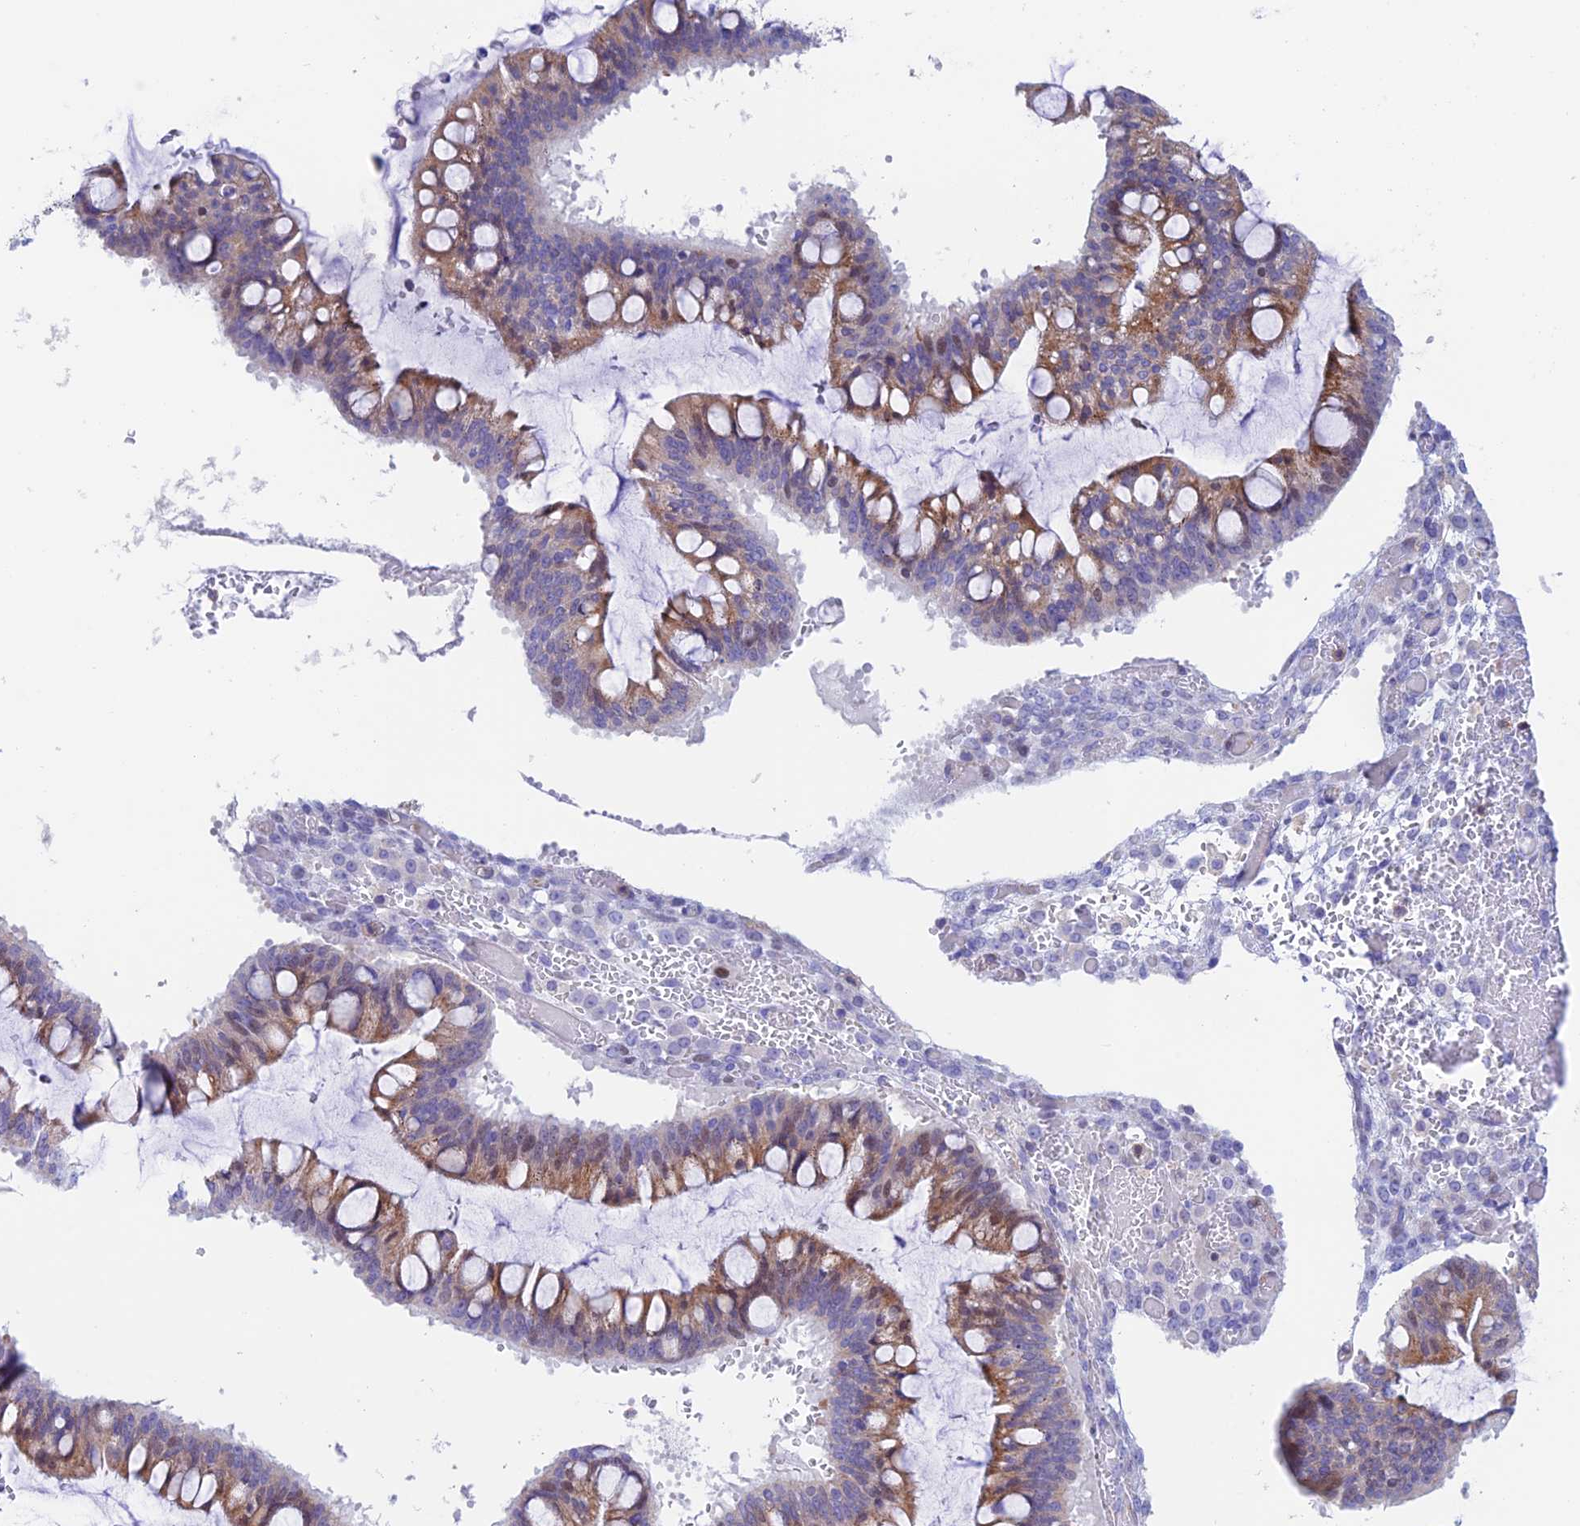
{"staining": {"intensity": "moderate", "quantity": "25%-75%", "location": "cytoplasmic/membranous"}, "tissue": "ovarian cancer", "cell_type": "Tumor cells", "image_type": "cancer", "snomed": [{"axis": "morphology", "description": "Cystadenocarcinoma, mucinous, NOS"}, {"axis": "topography", "description": "Ovary"}], "caption": "Tumor cells display medium levels of moderate cytoplasmic/membranous staining in about 25%-75% of cells in ovarian mucinous cystadenocarcinoma. The staining was performed using DAB to visualize the protein expression in brown, while the nuclei were stained in blue with hematoxylin (Magnification: 20x).", "gene": "PRIM1", "patient": {"sex": "female", "age": 73}}